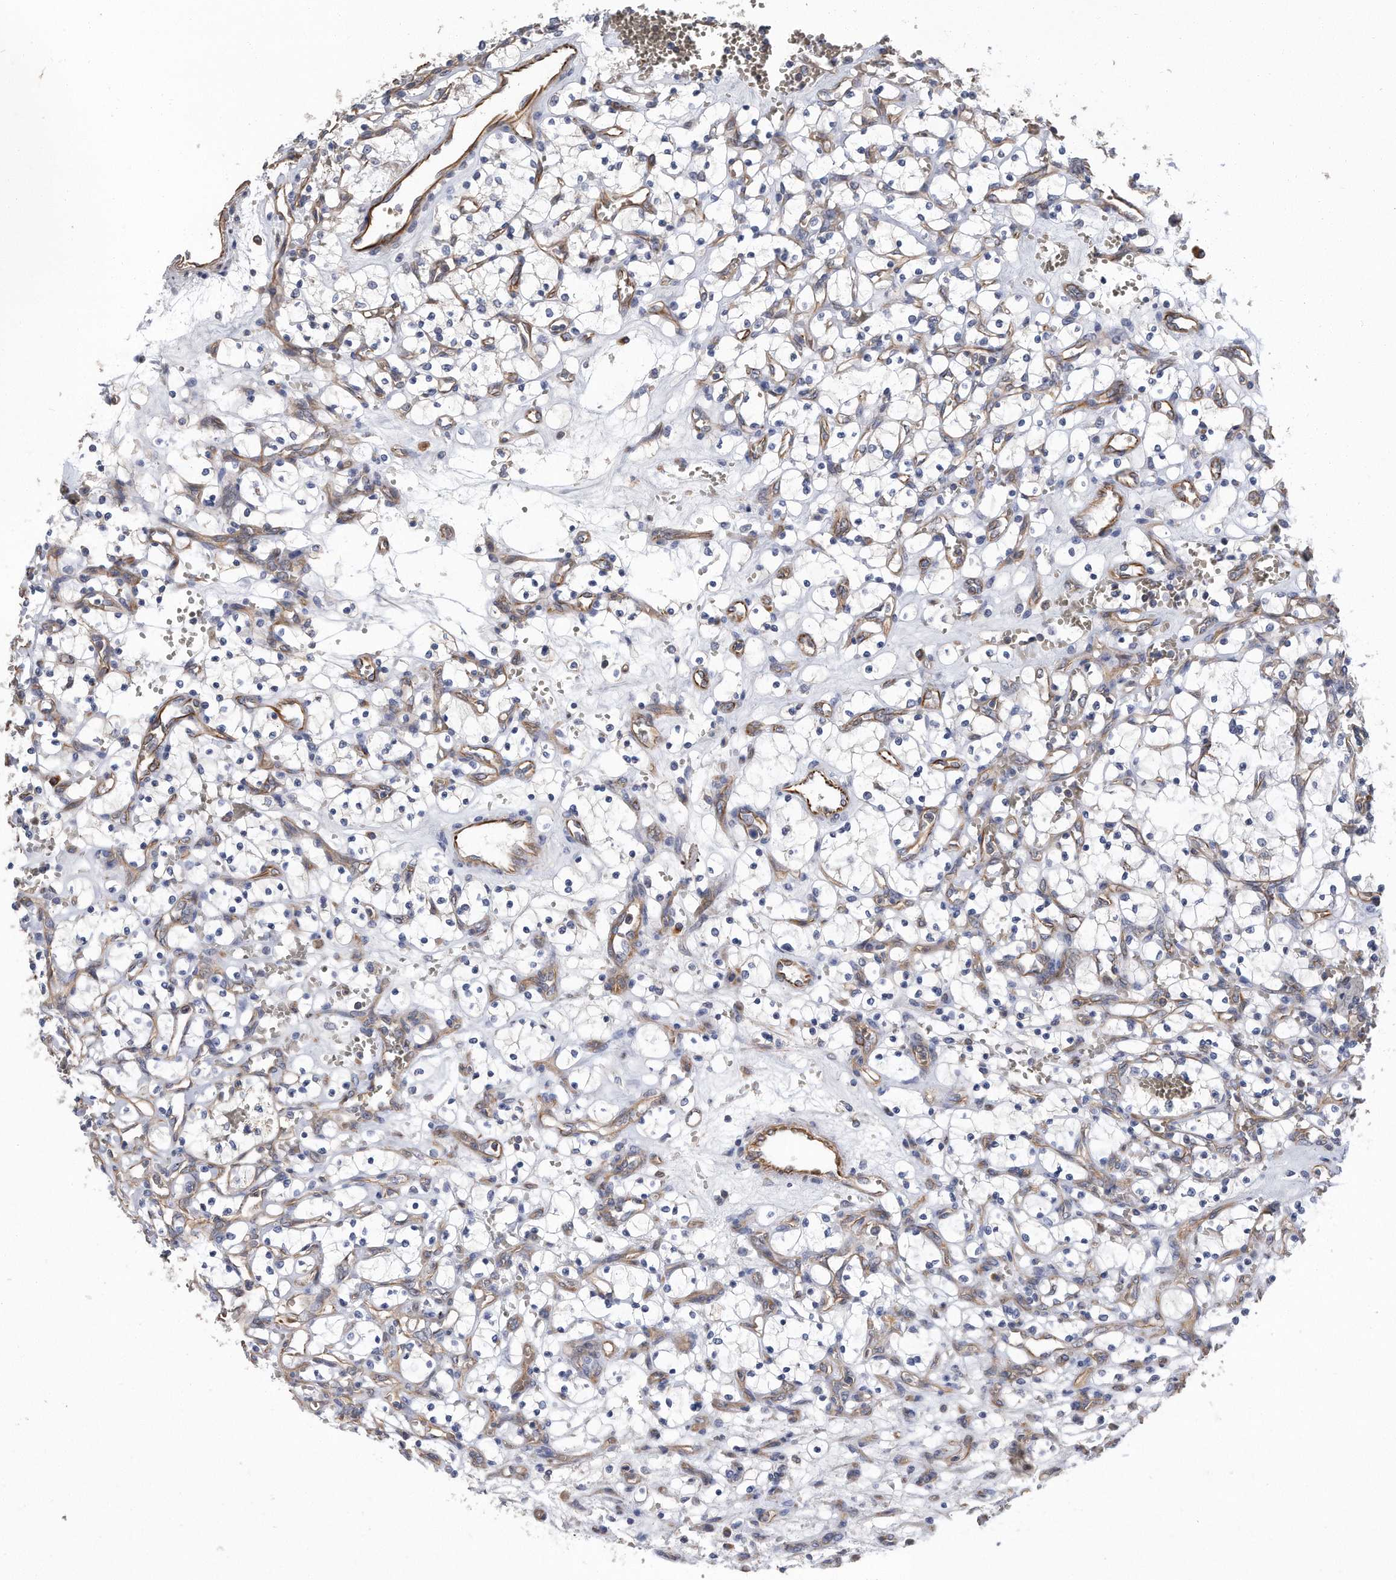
{"staining": {"intensity": "negative", "quantity": "none", "location": "none"}, "tissue": "renal cancer", "cell_type": "Tumor cells", "image_type": "cancer", "snomed": [{"axis": "morphology", "description": "Adenocarcinoma, NOS"}, {"axis": "topography", "description": "Kidney"}], "caption": "The immunohistochemistry (IHC) image has no significant positivity in tumor cells of renal cancer tissue.", "gene": "GPC1", "patient": {"sex": "female", "age": 69}}